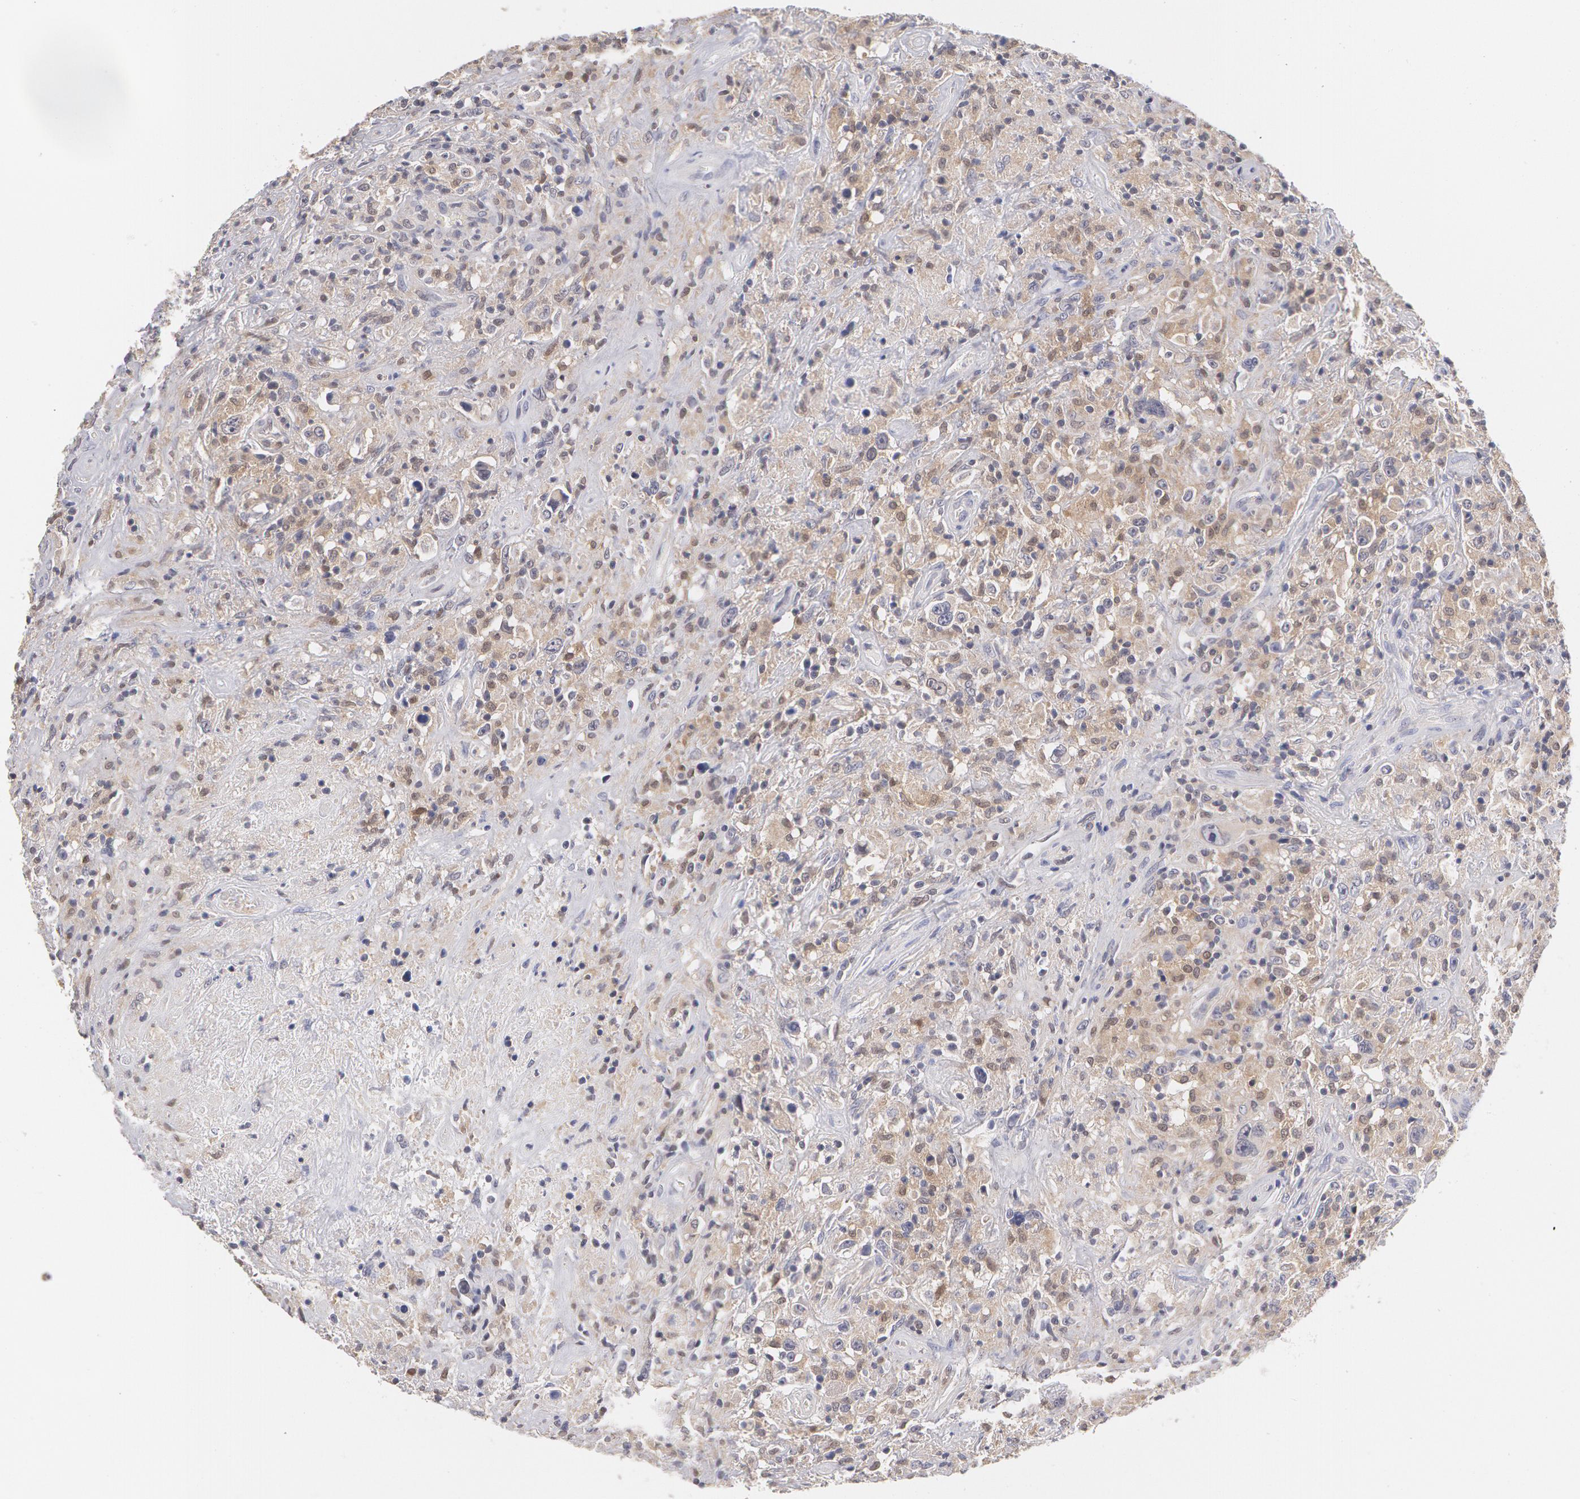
{"staining": {"intensity": "negative", "quantity": "none", "location": "none"}, "tissue": "lymphoma", "cell_type": "Tumor cells", "image_type": "cancer", "snomed": [{"axis": "morphology", "description": "Hodgkin's disease, NOS"}, {"axis": "topography", "description": "Lymph node"}], "caption": "A micrograph of human lymphoma is negative for staining in tumor cells.", "gene": "TXNRD1", "patient": {"sex": "male", "age": 46}}